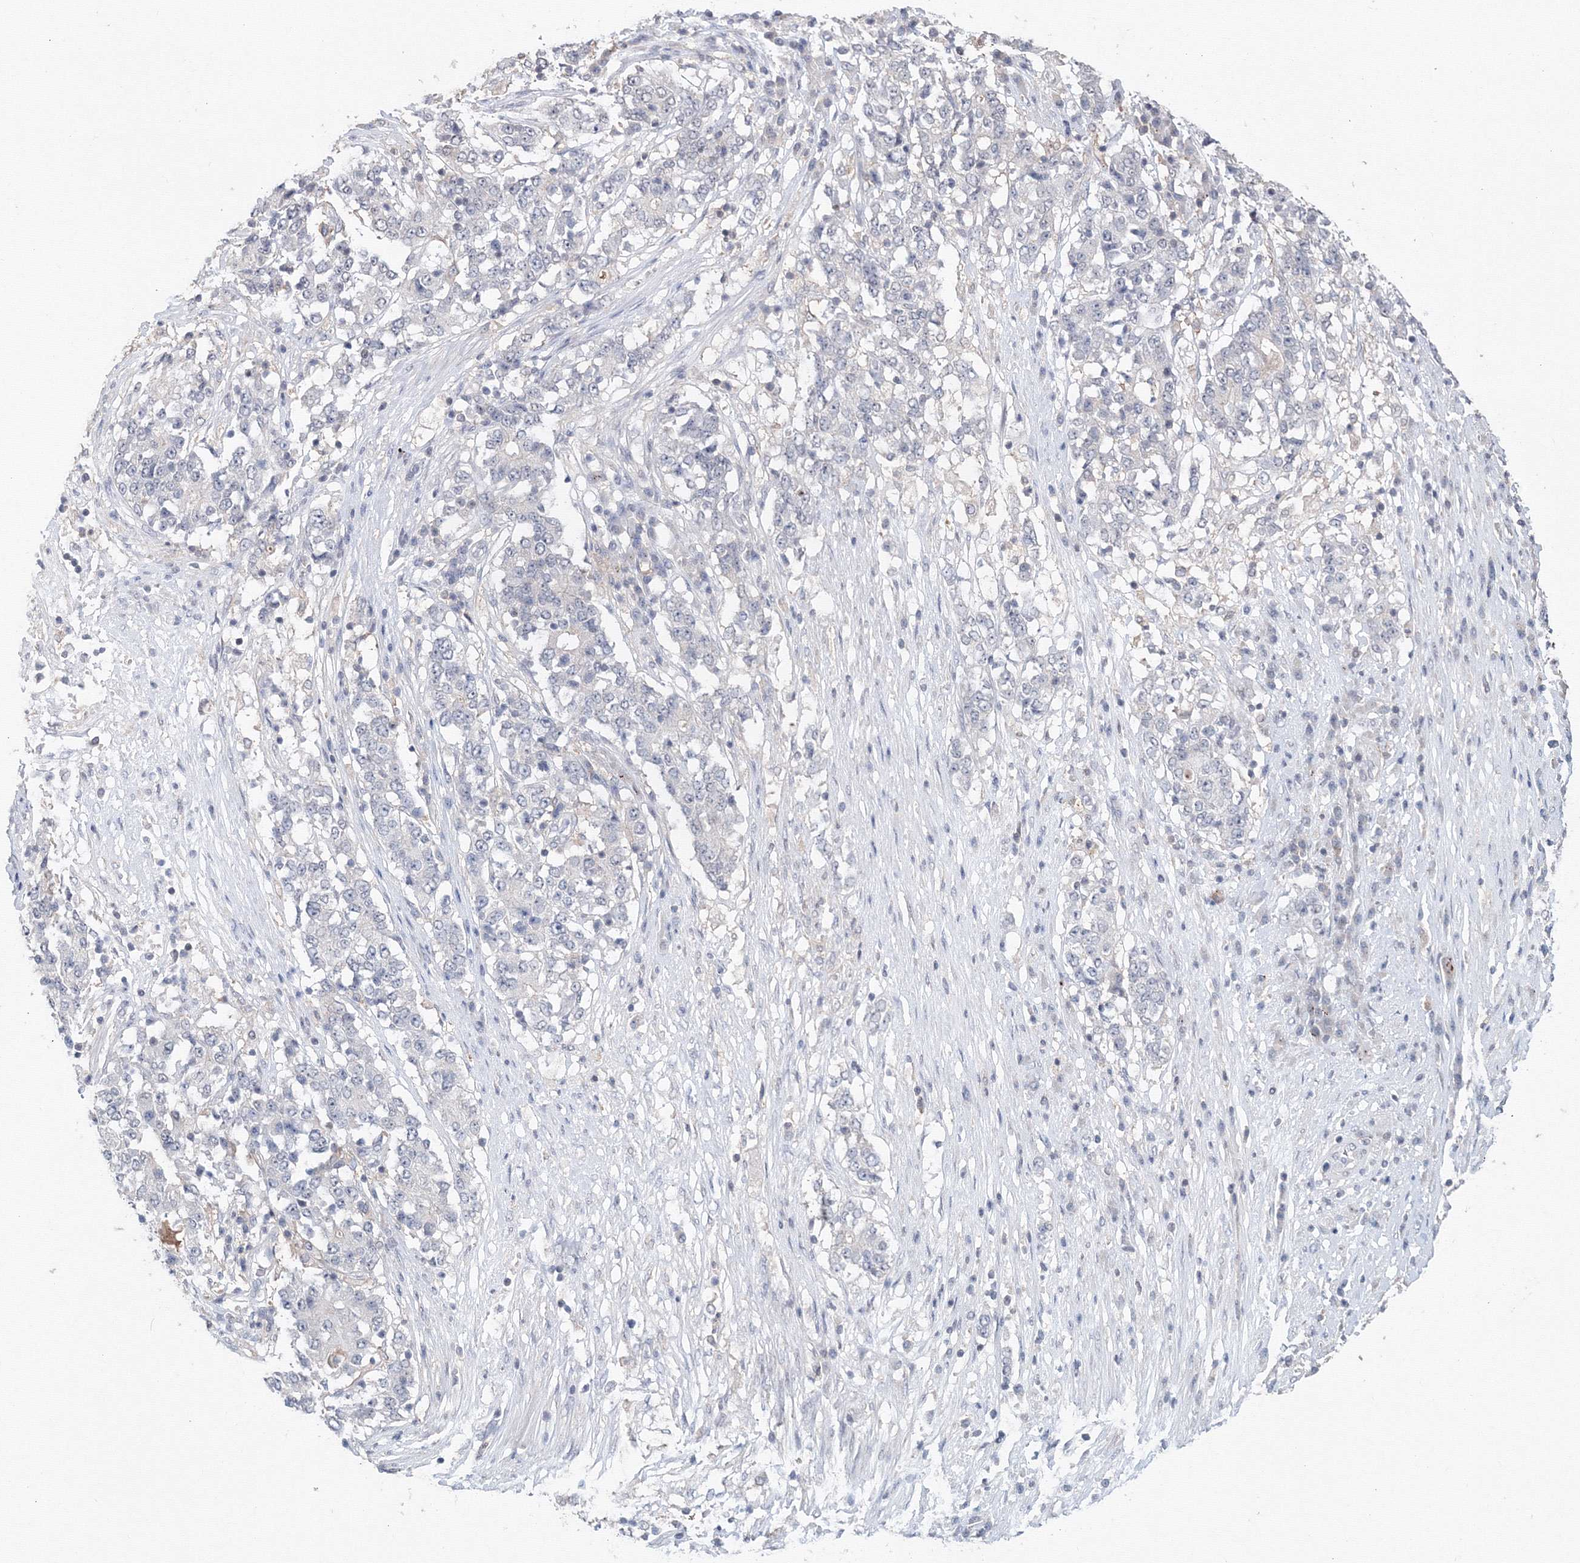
{"staining": {"intensity": "negative", "quantity": "none", "location": "none"}, "tissue": "stomach cancer", "cell_type": "Tumor cells", "image_type": "cancer", "snomed": [{"axis": "morphology", "description": "Adenocarcinoma, NOS"}, {"axis": "topography", "description": "Stomach"}], "caption": "Immunohistochemistry (IHC) of stomach cancer (adenocarcinoma) exhibits no expression in tumor cells. (DAB IHC with hematoxylin counter stain).", "gene": "SLC7A7", "patient": {"sex": "male", "age": 59}}